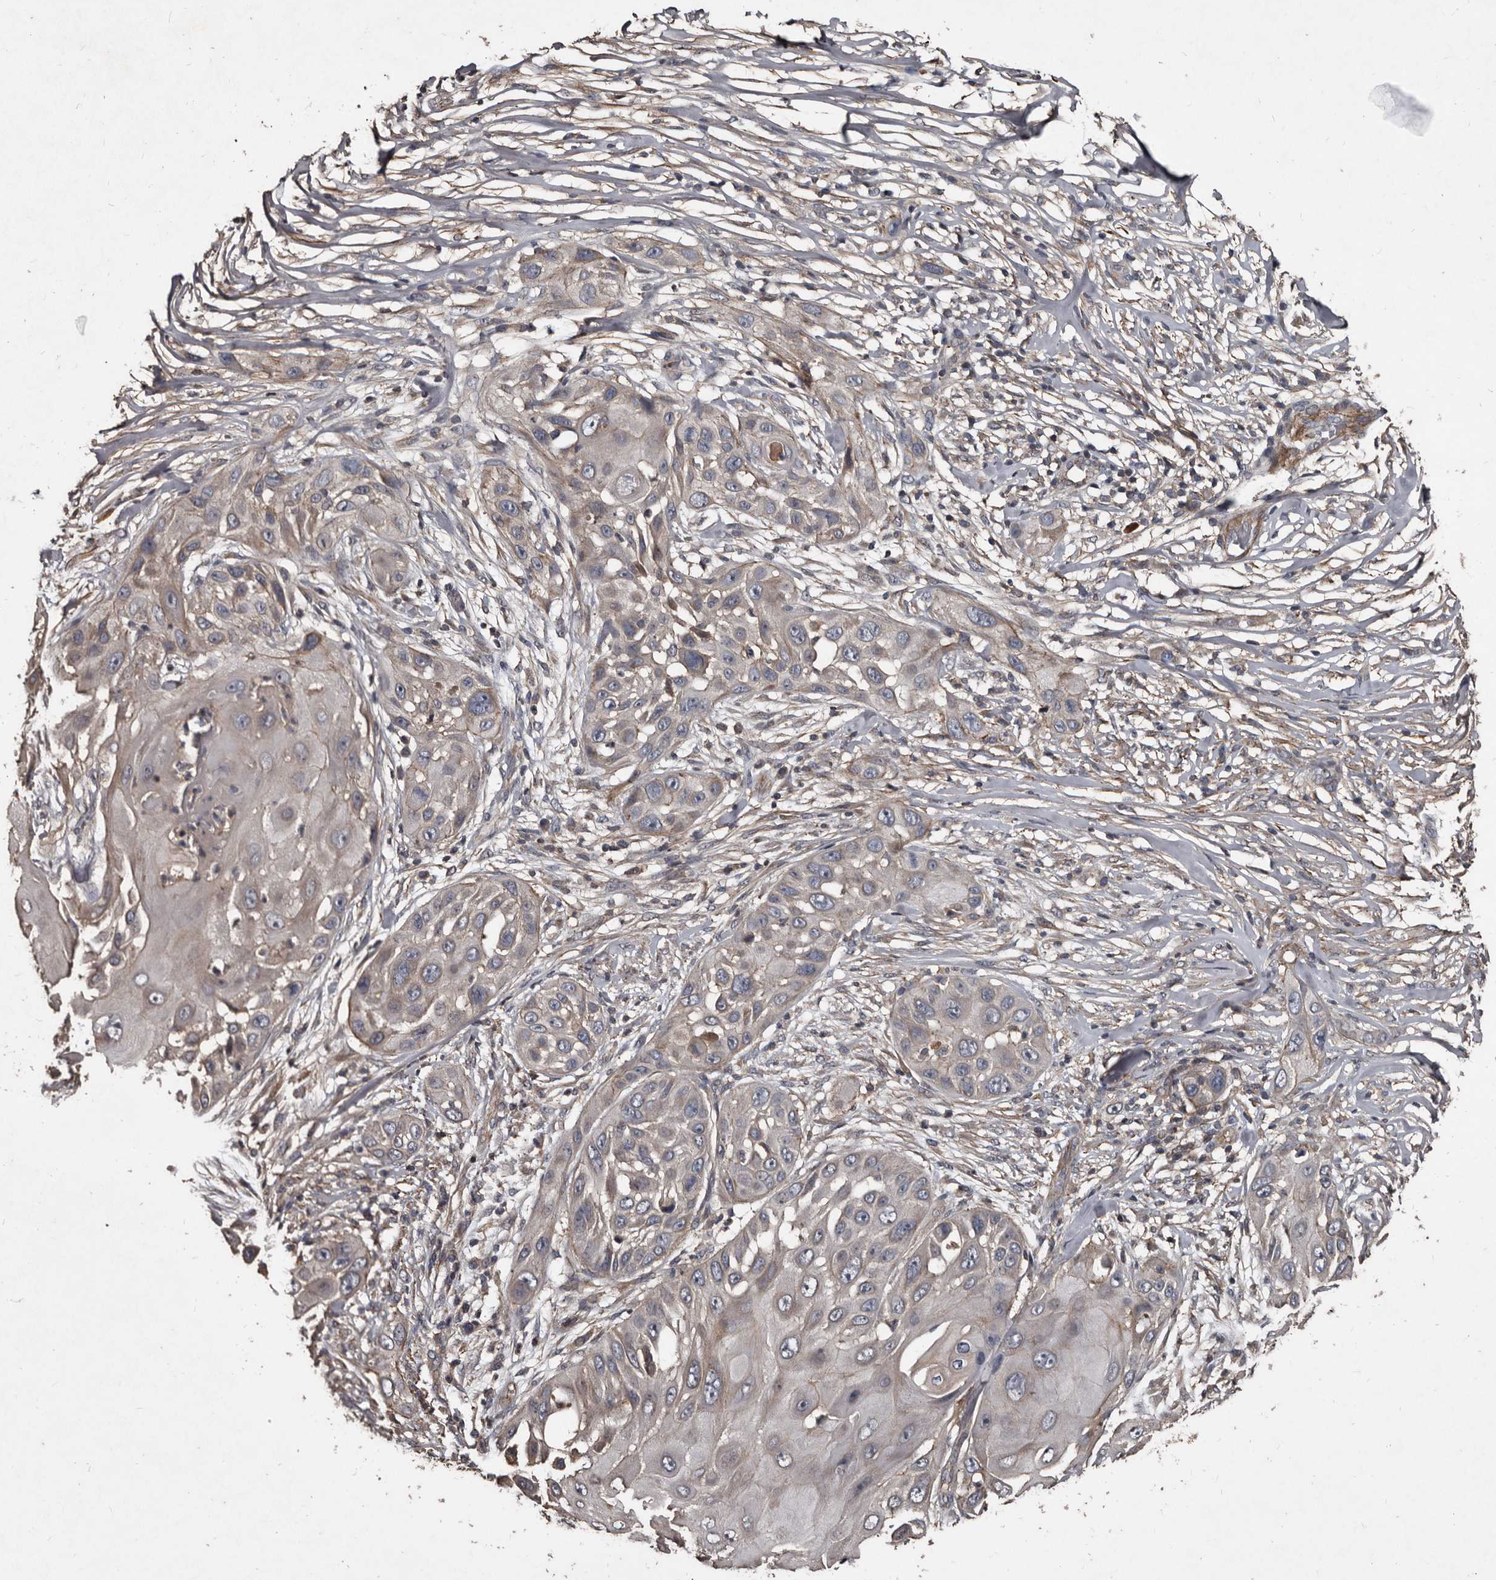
{"staining": {"intensity": "negative", "quantity": "none", "location": "none"}, "tissue": "skin cancer", "cell_type": "Tumor cells", "image_type": "cancer", "snomed": [{"axis": "morphology", "description": "Squamous cell carcinoma, NOS"}, {"axis": "topography", "description": "Skin"}], "caption": "This micrograph is of skin squamous cell carcinoma stained with immunohistochemistry to label a protein in brown with the nuclei are counter-stained blue. There is no expression in tumor cells.", "gene": "GREB1", "patient": {"sex": "female", "age": 44}}